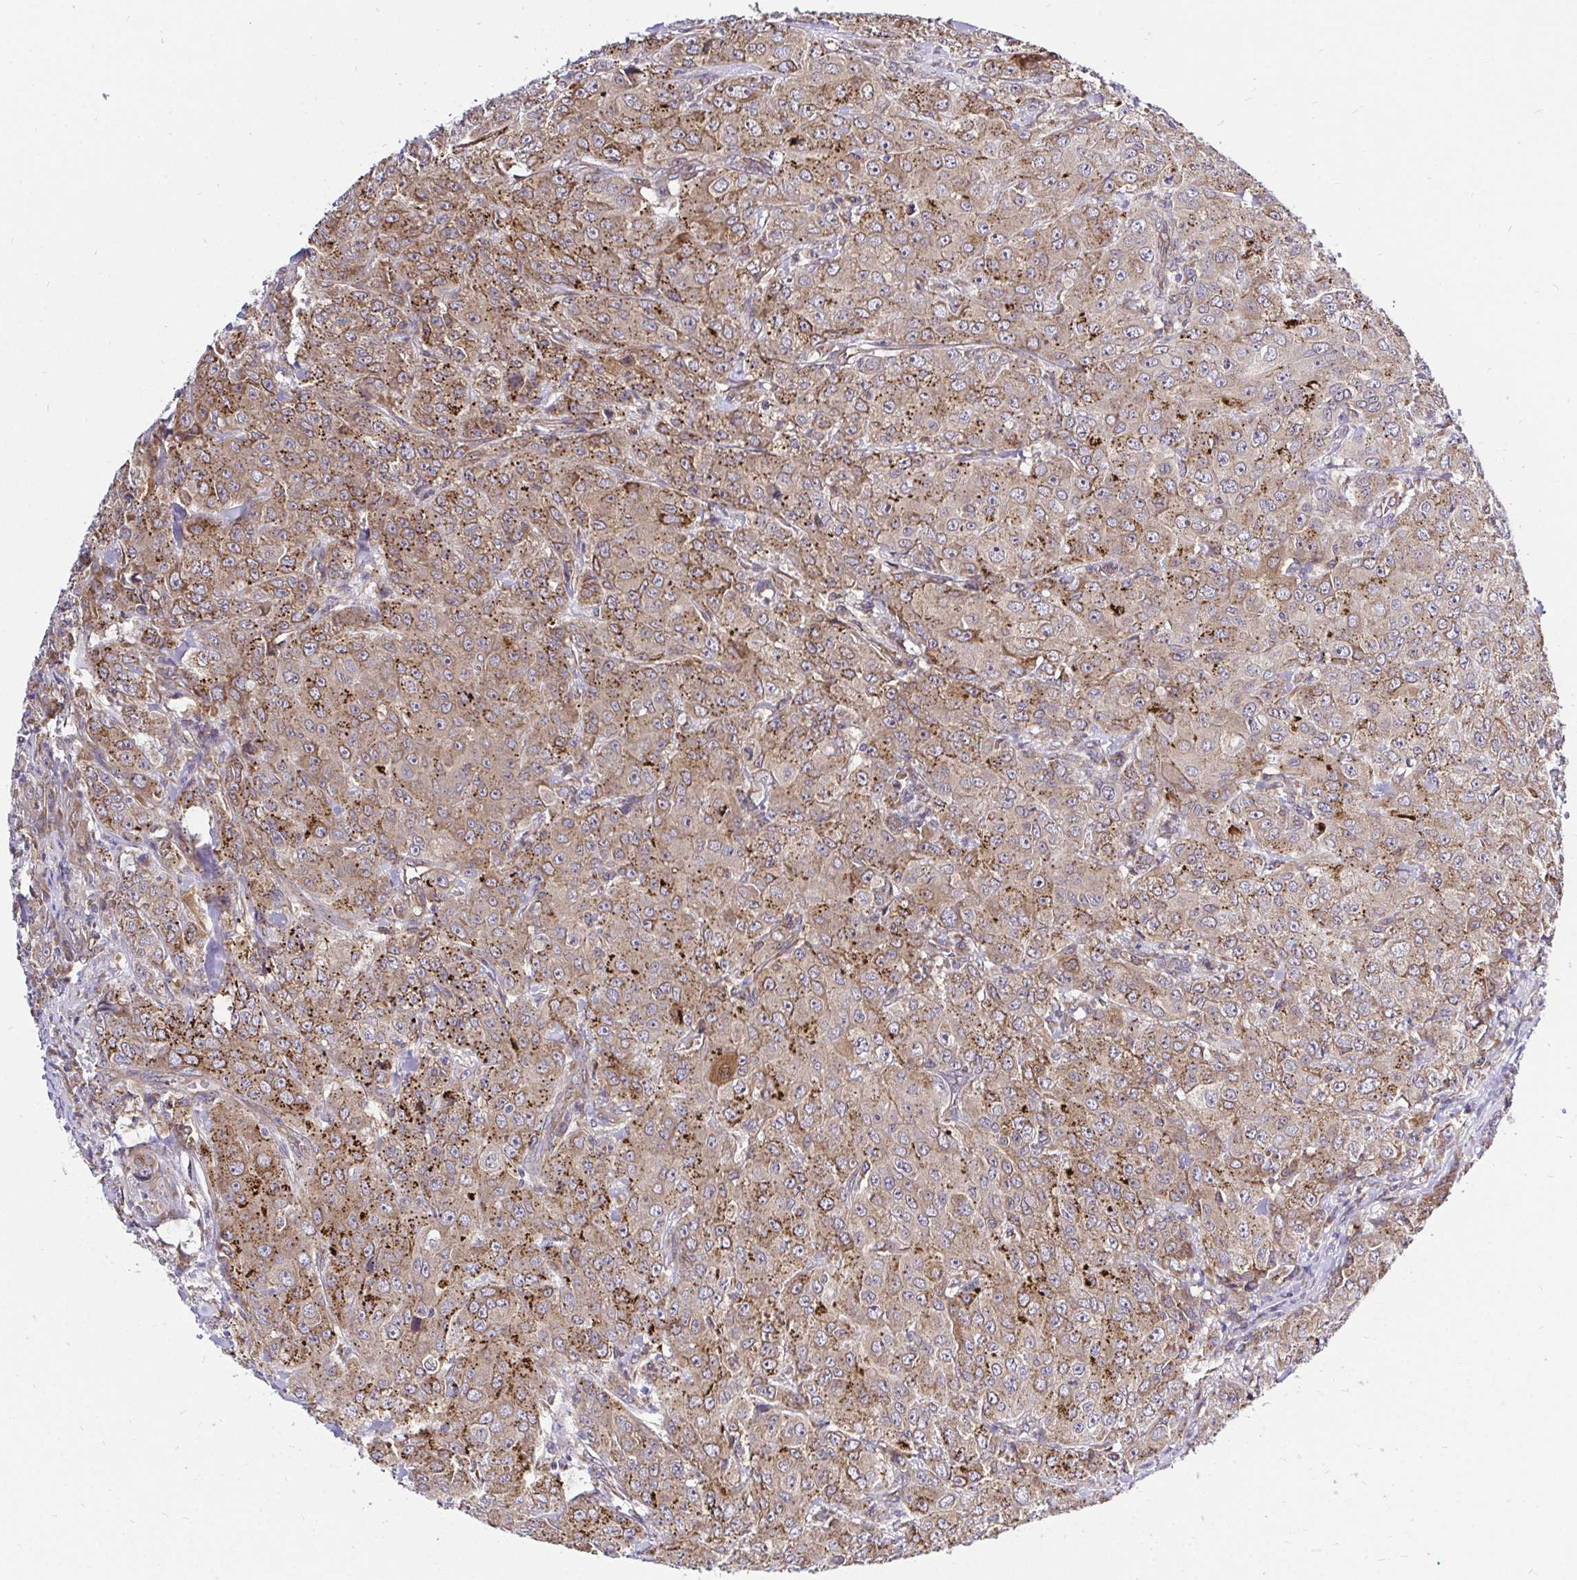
{"staining": {"intensity": "moderate", "quantity": ">75%", "location": "cytoplasmic/membranous"}, "tissue": "breast cancer", "cell_type": "Tumor cells", "image_type": "cancer", "snomed": [{"axis": "morphology", "description": "Normal tissue, NOS"}, {"axis": "morphology", "description": "Duct carcinoma"}, {"axis": "topography", "description": "Breast"}], "caption": "Immunohistochemical staining of human invasive ductal carcinoma (breast) shows moderate cytoplasmic/membranous protein expression in approximately >75% of tumor cells.", "gene": "CCDC122", "patient": {"sex": "female", "age": 43}}